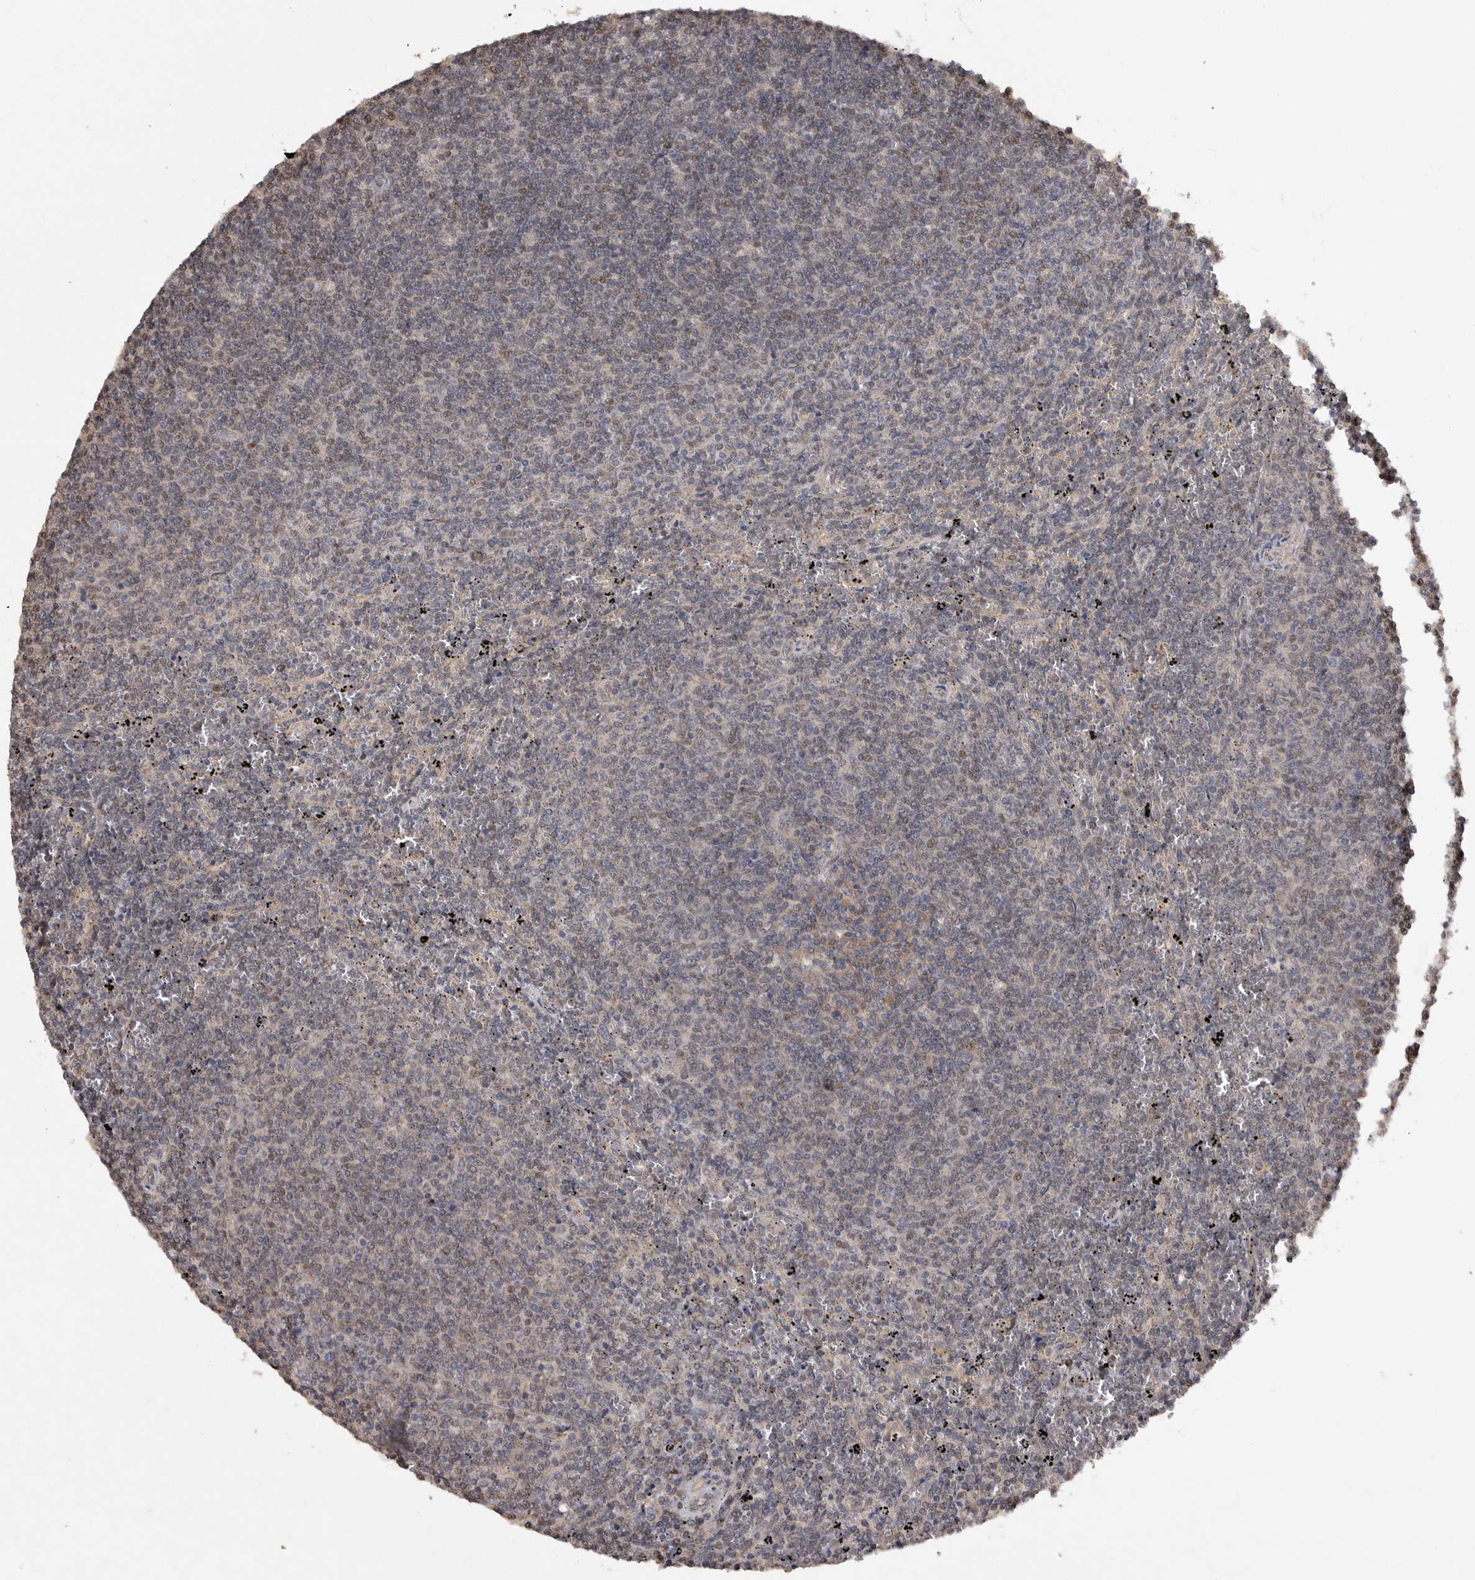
{"staining": {"intensity": "weak", "quantity": "<25%", "location": "cytoplasmic/membranous"}, "tissue": "lymphoma", "cell_type": "Tumor cells", "image_type": "cancer", "snomed": [{"axis": "morphology", "description": "Malignant lymphoma, non-Hodgkin's type, Low grade"}, {"axis": "topography", "description": "Spleen"}], "caption": "Tumor cells are negative for brown protein staining in lymphoma.", "gene": "EDEM3", "patient": {"sex": "female", "age": 50}}